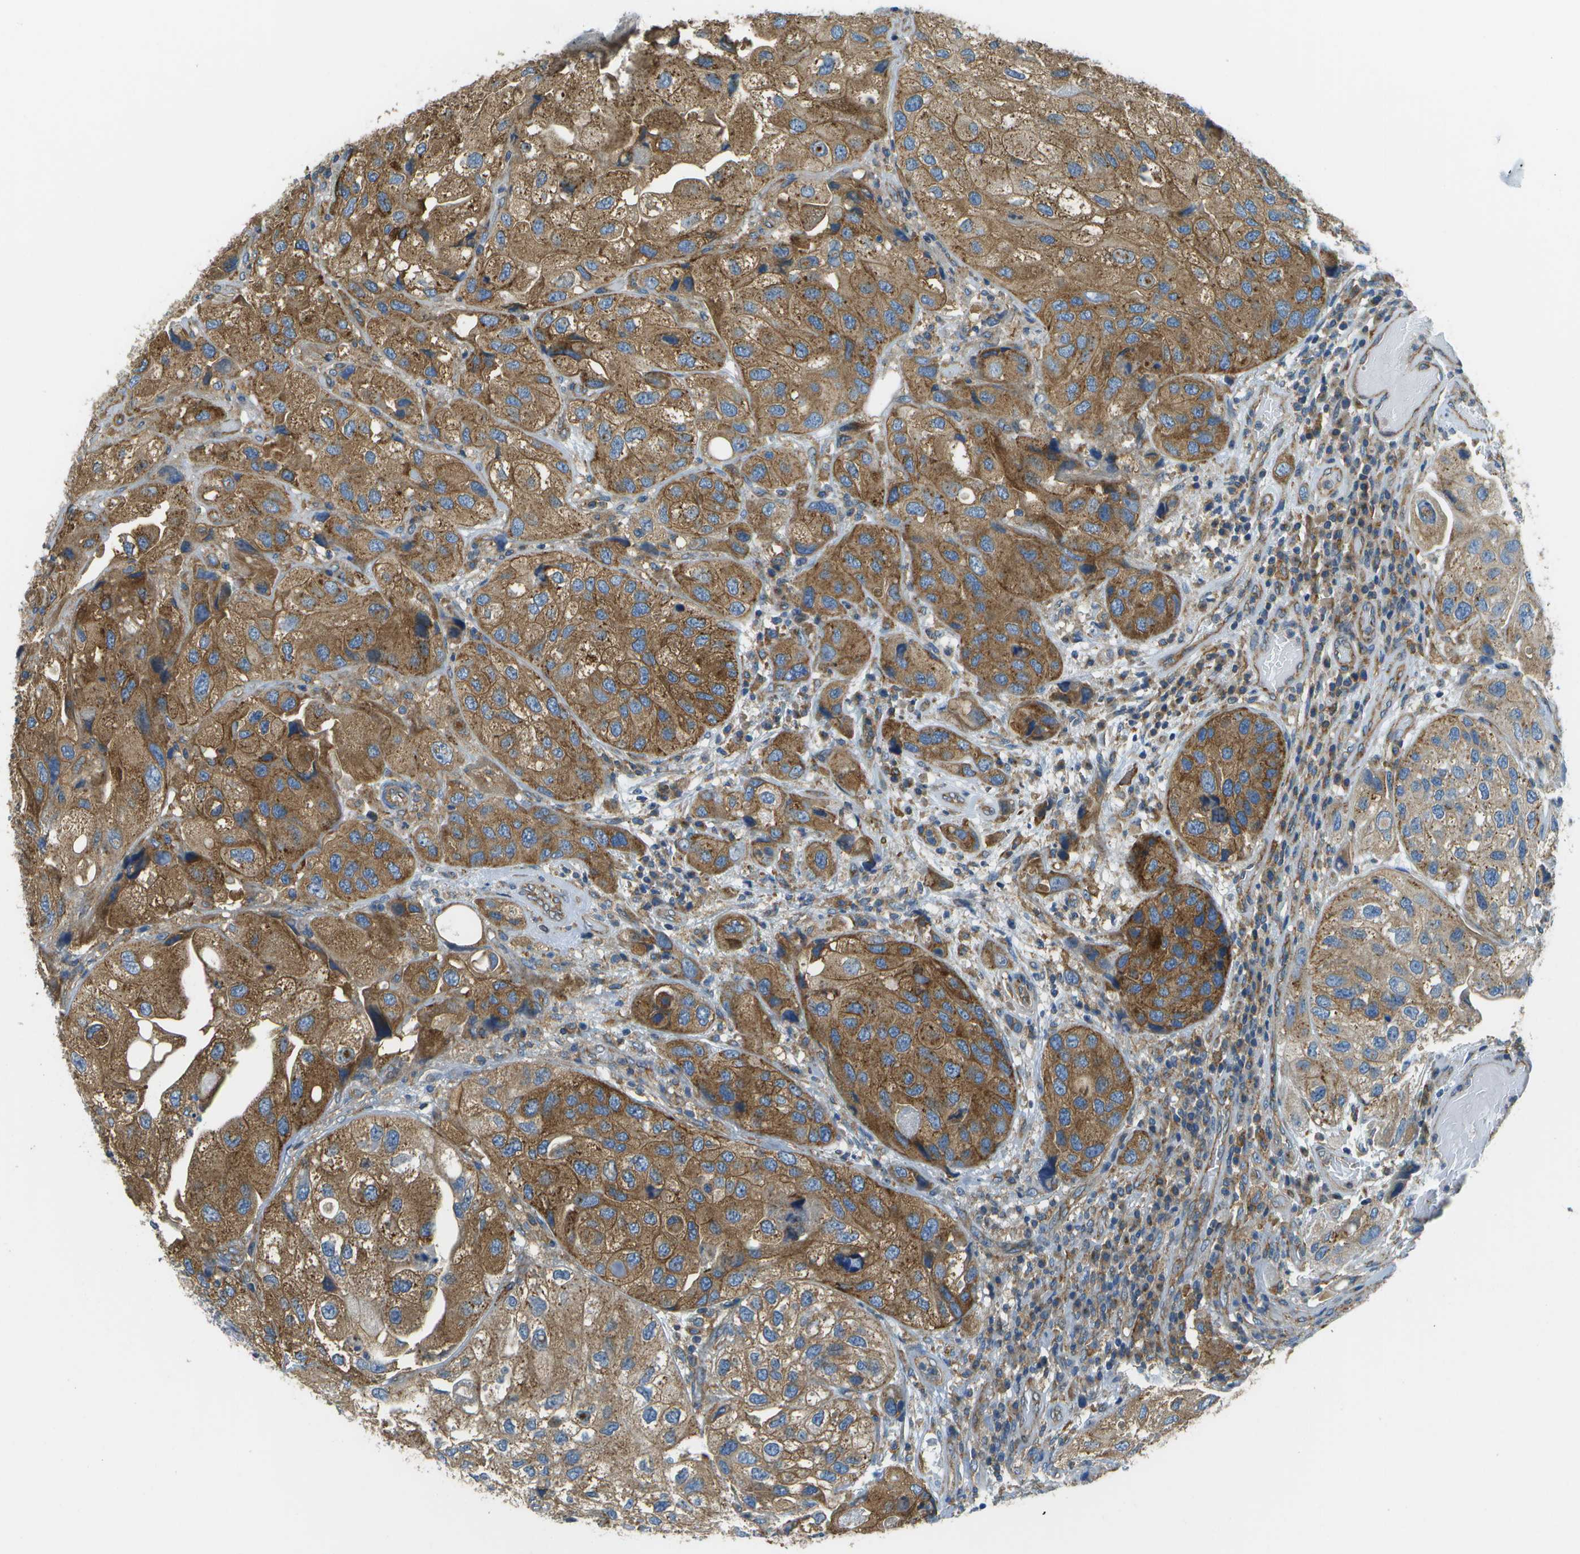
{"staining": {"intensity": "moderate", "quantity": ">75%", "location": "cytoplasmic/membranous"}, "tissue": "urothelial cancer", "cell_type": "Tumor cells", "image_type": "cancer", "snomed": [{"axis": "morphology", "description": "Urothelial carcinoma, High grade"}, {"axis": "topography", "description": "Urinary bladder"}], "caption": "Urothelial cancer stained with a protein marker demonstrates moderate staining in tumor cells.", "gene": "CLTC", "patient": {"sex": "female", "age": 64}}